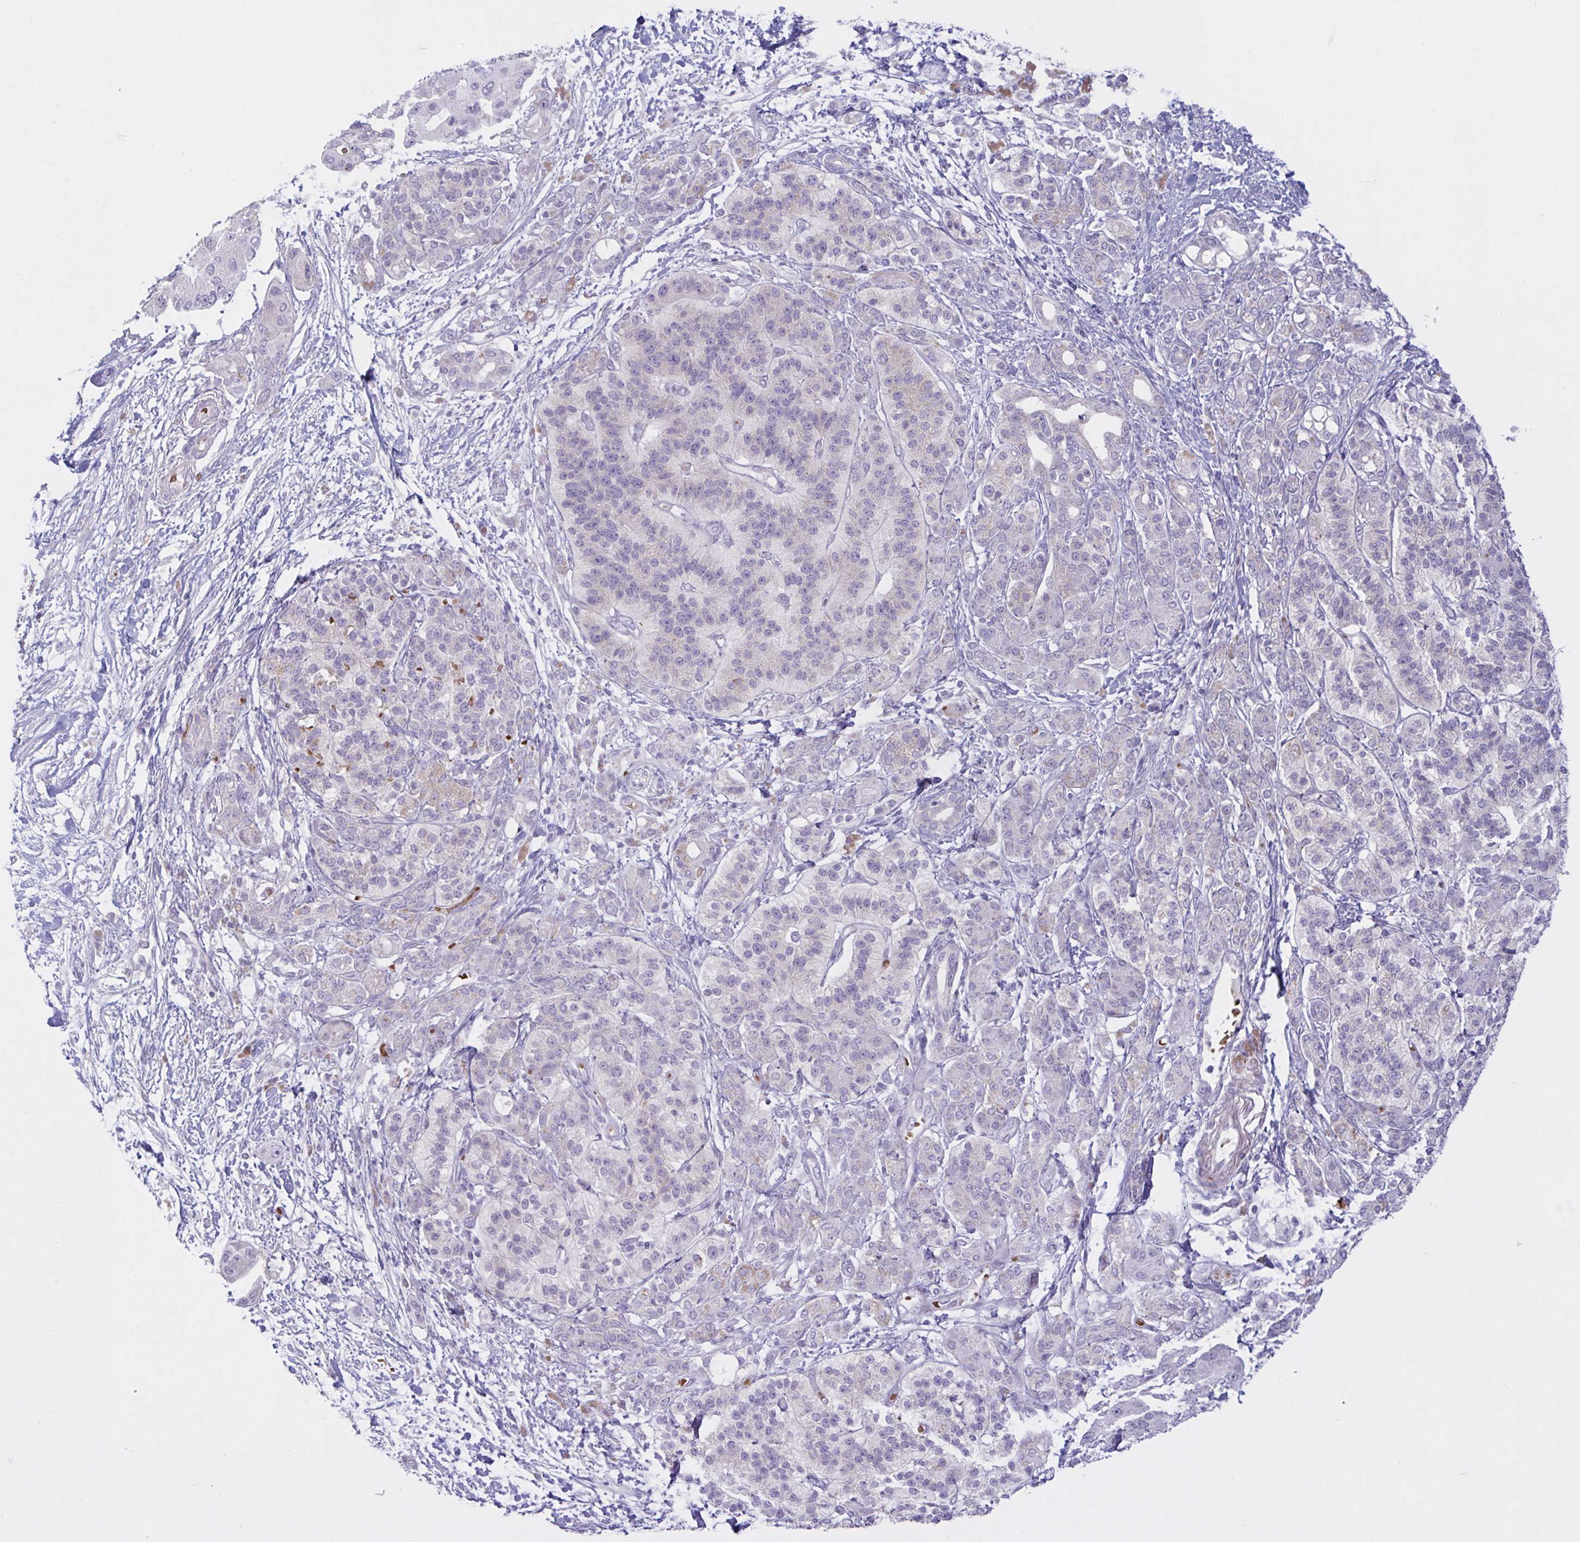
{"staining": {"intensity": "negative", "quantity": "none", "location": "none"}, "tissue": "pancreatic cancer", "cell_type": "Tumor cells", "image_type": "cancer", "snomed": [{"axis": "morphology", "description": "Adenocarcinoma, NOS"}, {"axis": "topography", "description": "Pancreas"}], "caption": "This is a photomicrograph of immunohistochemistry (IHC) staining of pancreatic cancer, which shows no staining in tumor cells.", "gene": "VWC2", "patient": {"sex": "male", "age": 57}}